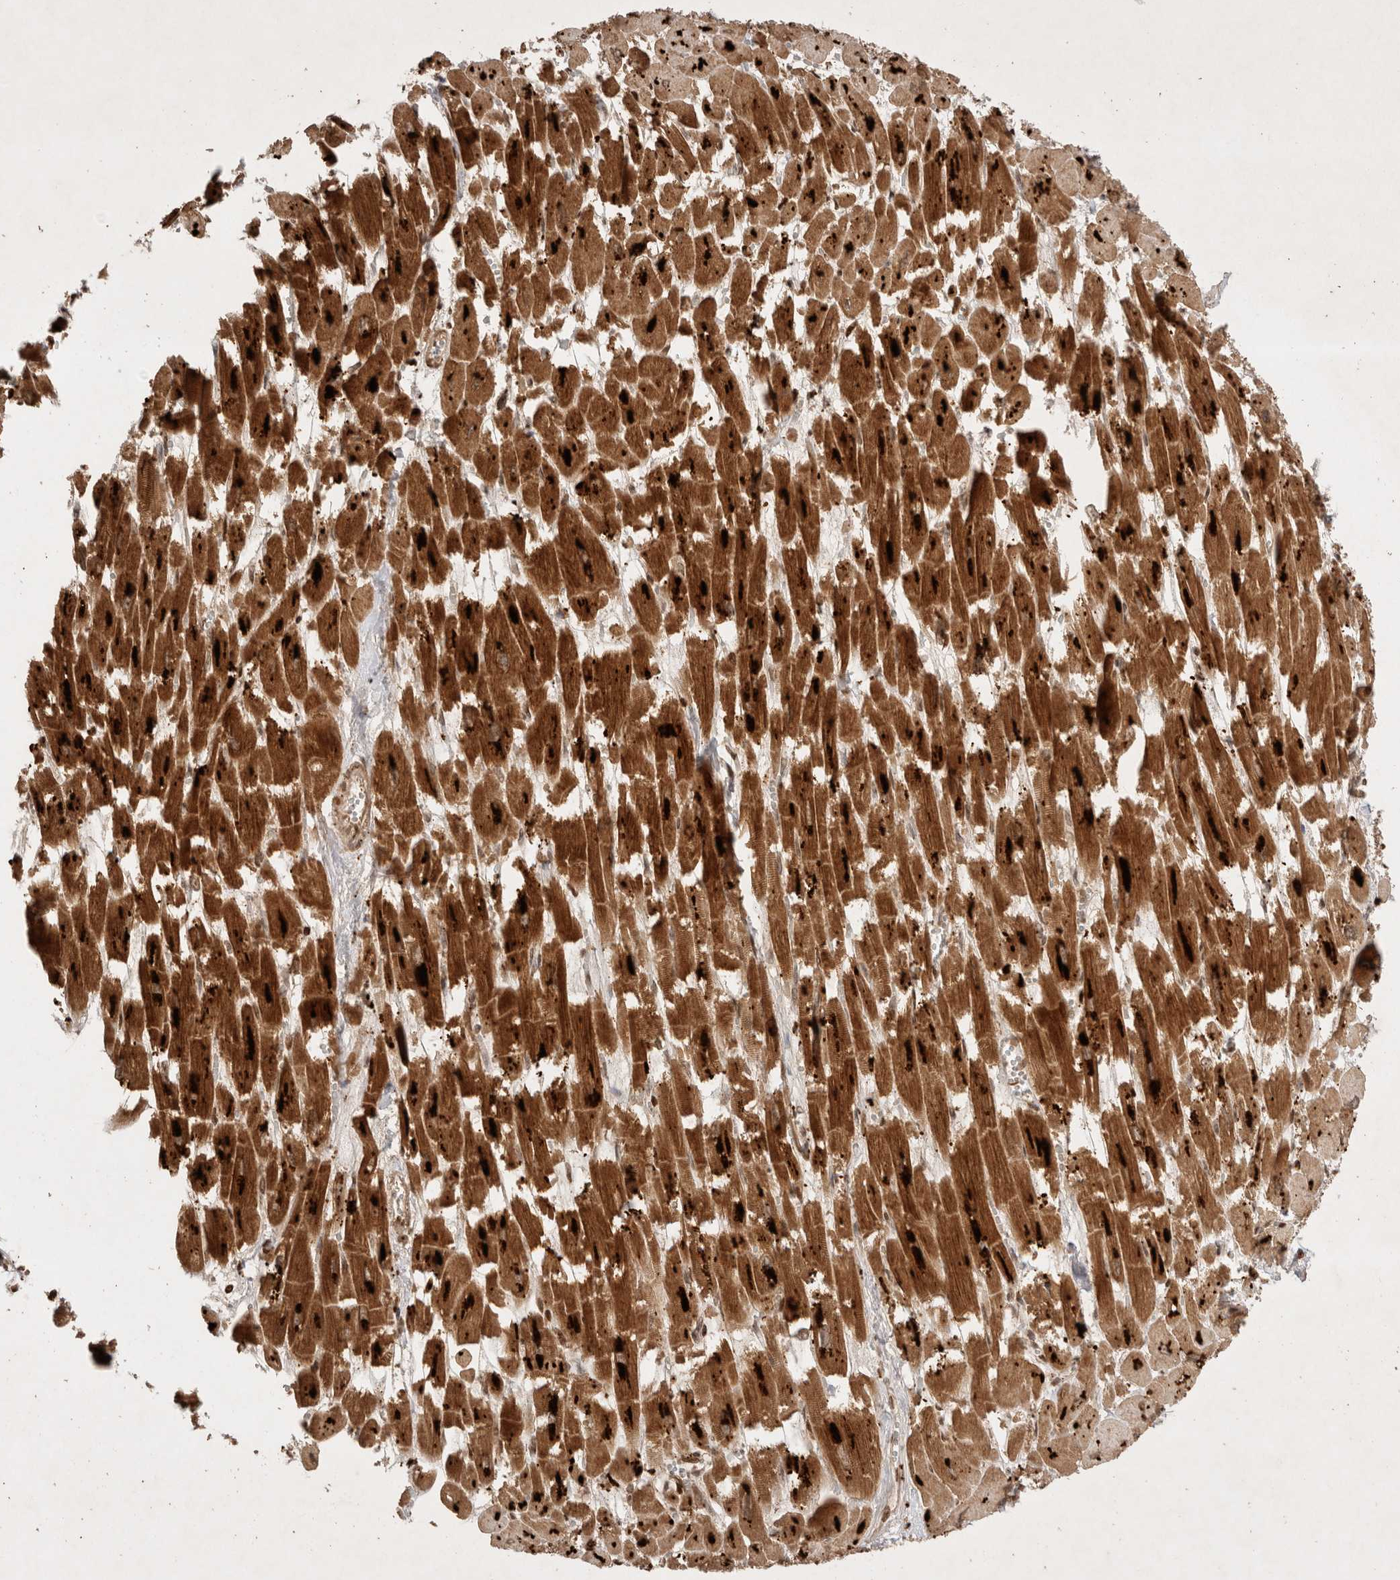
{"staining": {"intensity": "strong", "quantity": ">75%", "location": "cytoplasmic/membranous,nuclear"}, "tissue": "heart muscle", "cell_type": "Cardiomyocytes", "image_type": "normal", "snomed": [{"axis": "morphology", "description": "Normal tissue, NOS"}, {"axis": "topography", "description": "Heart"}], "caption": "A brown stain highlights strong cytoplasmic/membranous,nuclear expression of a protein in cardiomyocytes of normal human heart muscle. (DAB IHC, brown staining for protein, blue staining for nuclei).", "gene": "FAM221A", "patient": {"sex": "male", "age": 54}}